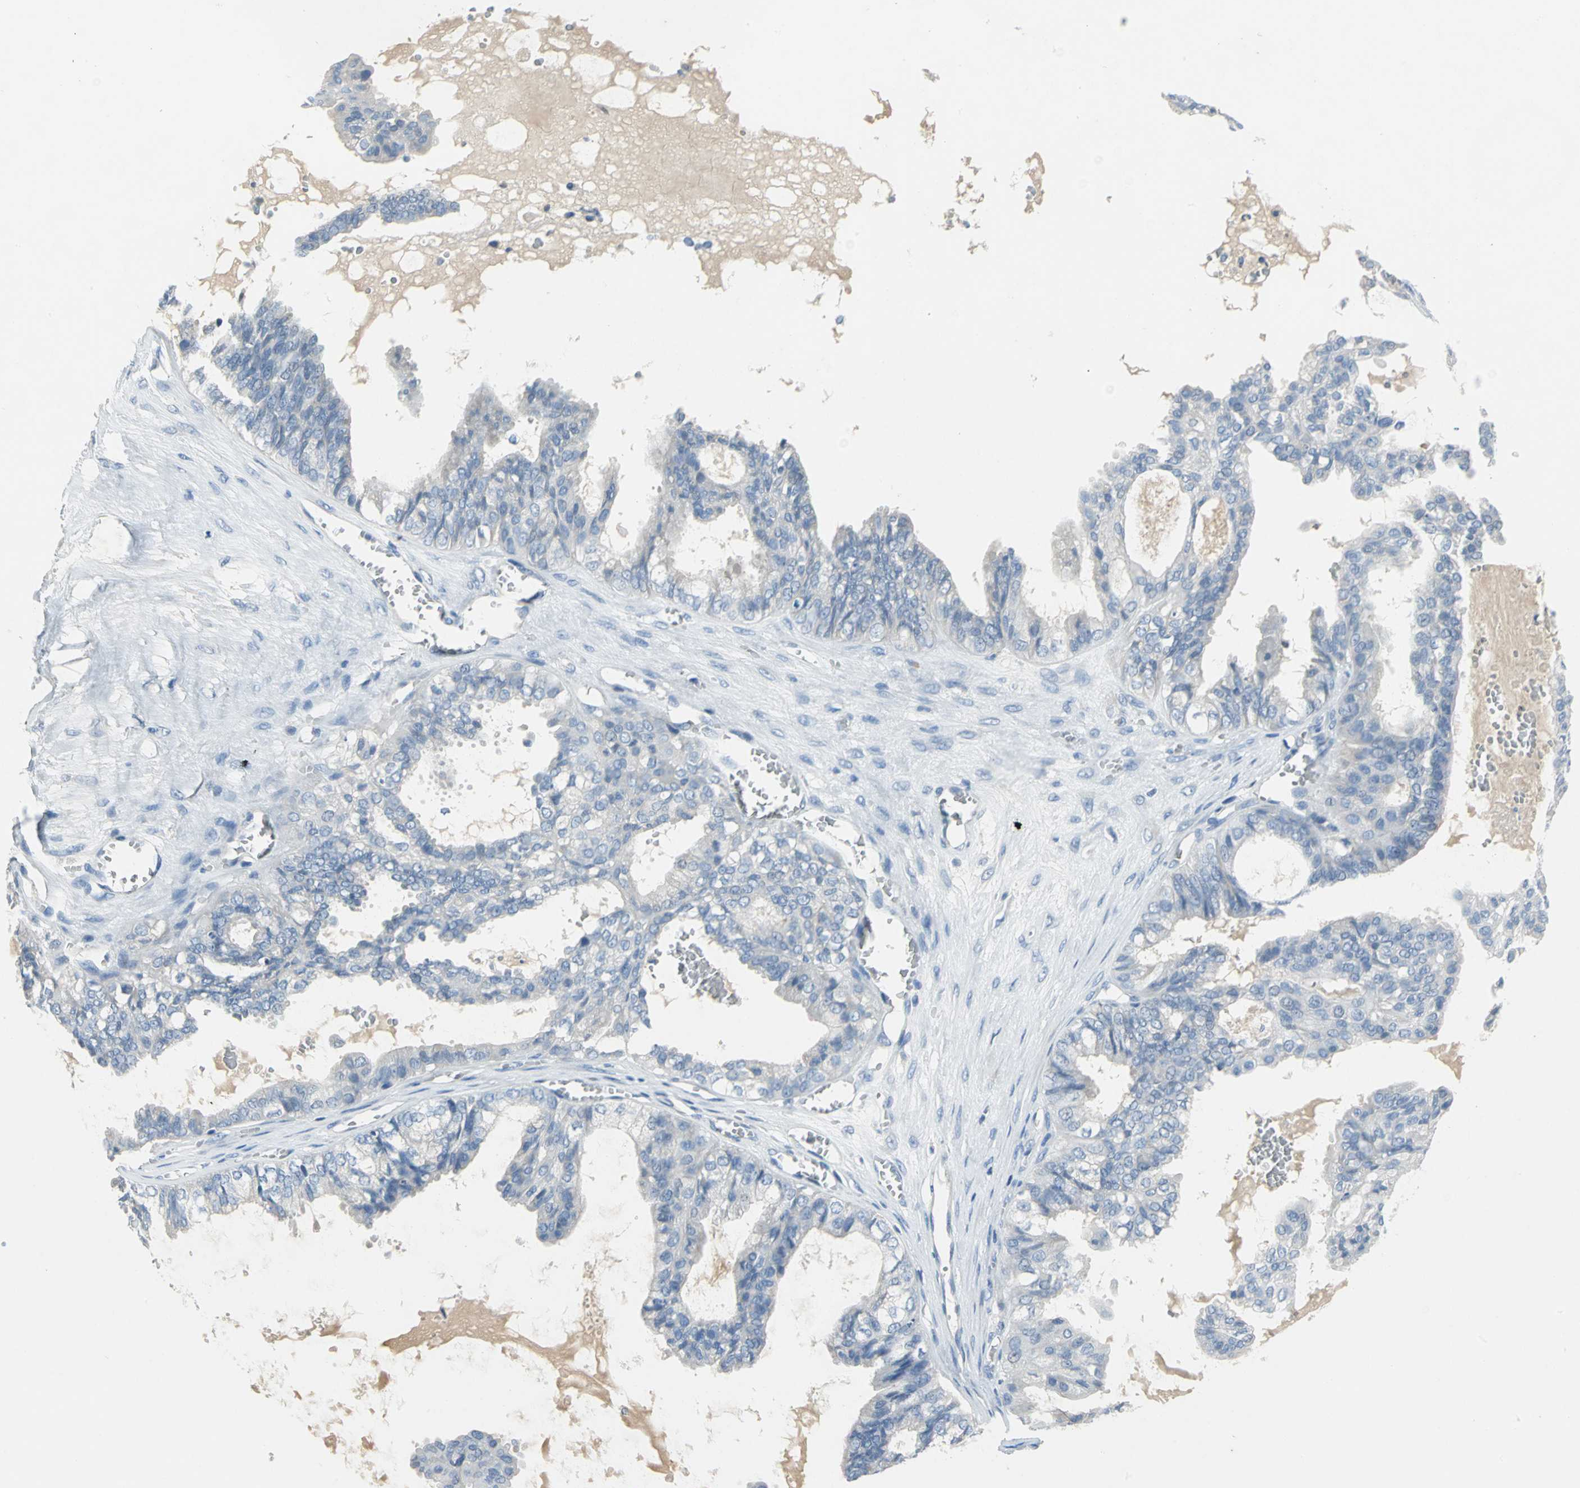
{"staining": {"intensity": "negative", "quantity": "none", "location": "none"}, "tissue": "ovarian cancer", "cell_type": "Tumor cells", "image_type": "cancer", "snomed": [{"axis": "morphology", "description": "Carcinoma, NOS"}, {"axis": "morphology", "description": "Carcinoma, endometroid"}, {"axis": "topography", "description": "Ovary"}], "caption": "This image is of ovarian carcinoma stained with immunohistochemistry (IHC) to label a protein in brown with the nuclei are counter-stained blue. There is no expression in tumor cells.", "gene": "PTGDS", "patient": {"sex": "female", "age": 50}}